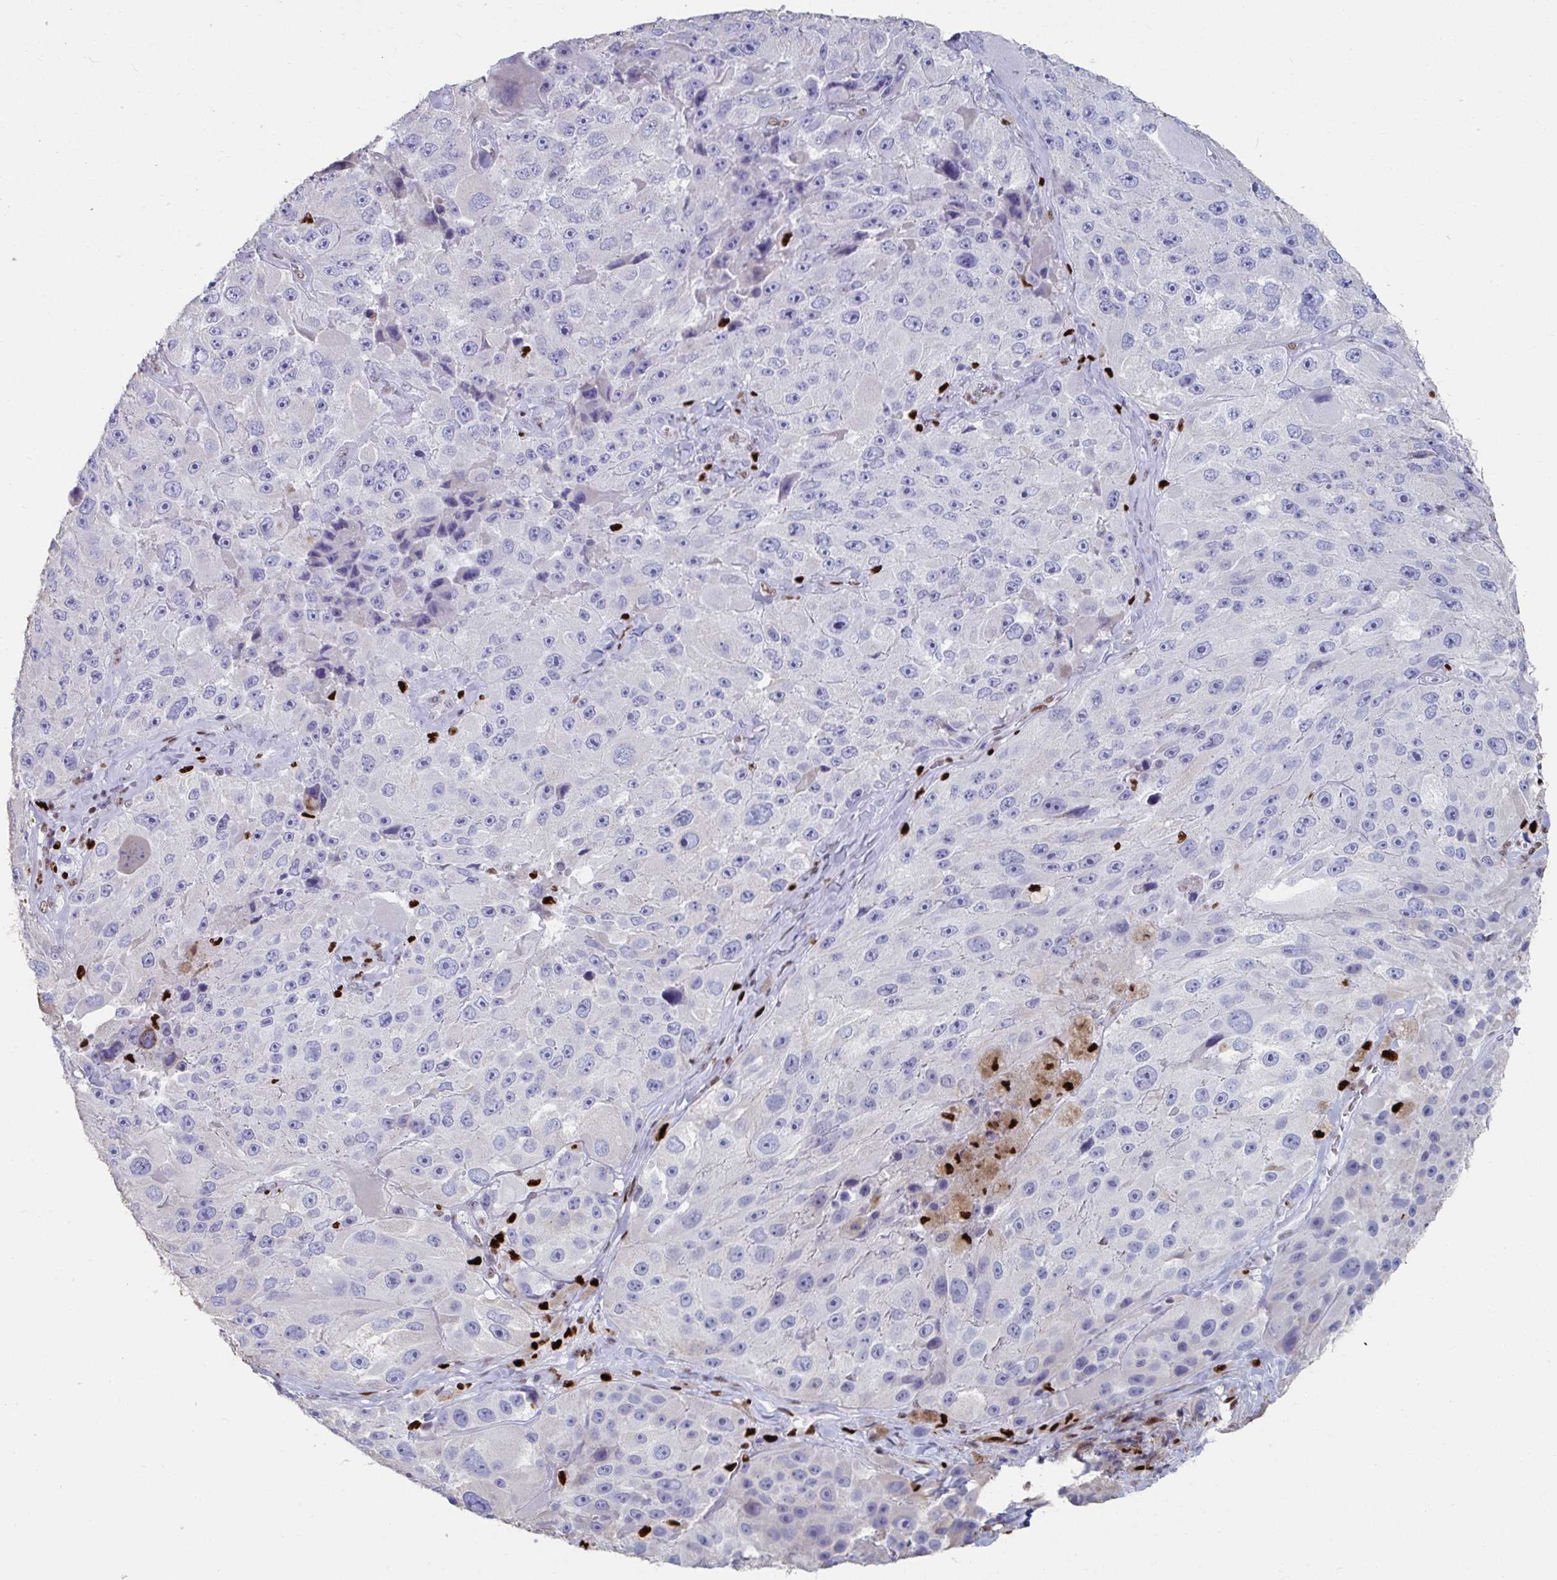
{"staining": {"intensity": "negative", "quantity": "none", "location": "none"}, "tissue": "melanoma", "cell_type": "Tumor cells", "image_type": "cancer", "snomed": [{"axis": "morphology", "description": "Malignant melanoma, Metastatic site"}, {"axis": "topography", "description": "Lymph node"}], "caption": "Tumor cells show no significant protein staining in melanoma.", "gene": "ZNF586", "patient": {"sex": "male", "age": 62}}